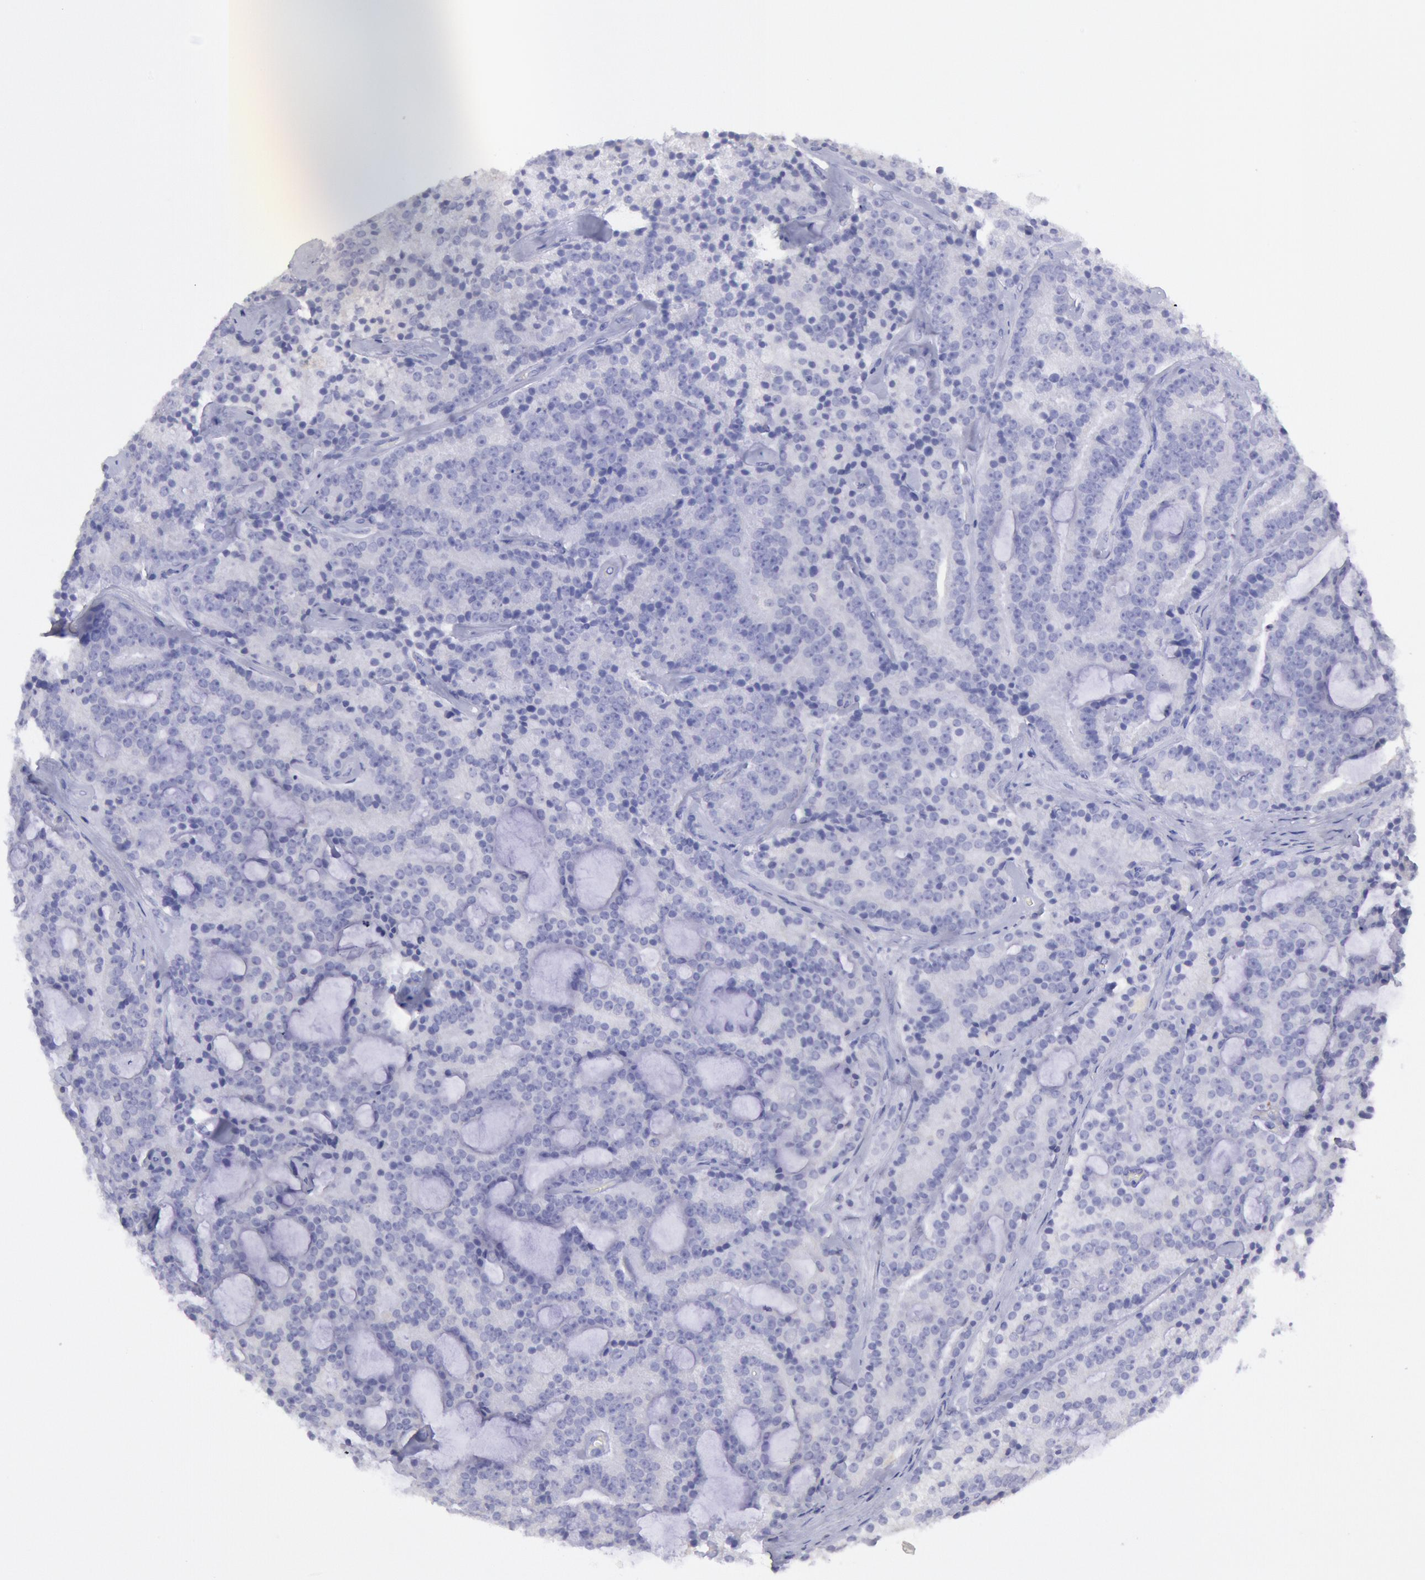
{"staining": {"intensity": "negative", "quantity": "none", "location": "none"}, "tissue": "prostate cancer", "cell_type": "Tumor cells", "image_type": "cancer", "snomed": [{"axis": "morphology", "description": "Adenocarcinoma, Medium grade"}, {"axis": "topography", "description": "Prostate"}], "caption": "Tumor cells show no significant protein expression in prostate cancer.", "gene": "MYH7", "patient": {"sex": "male", "age": 65}}